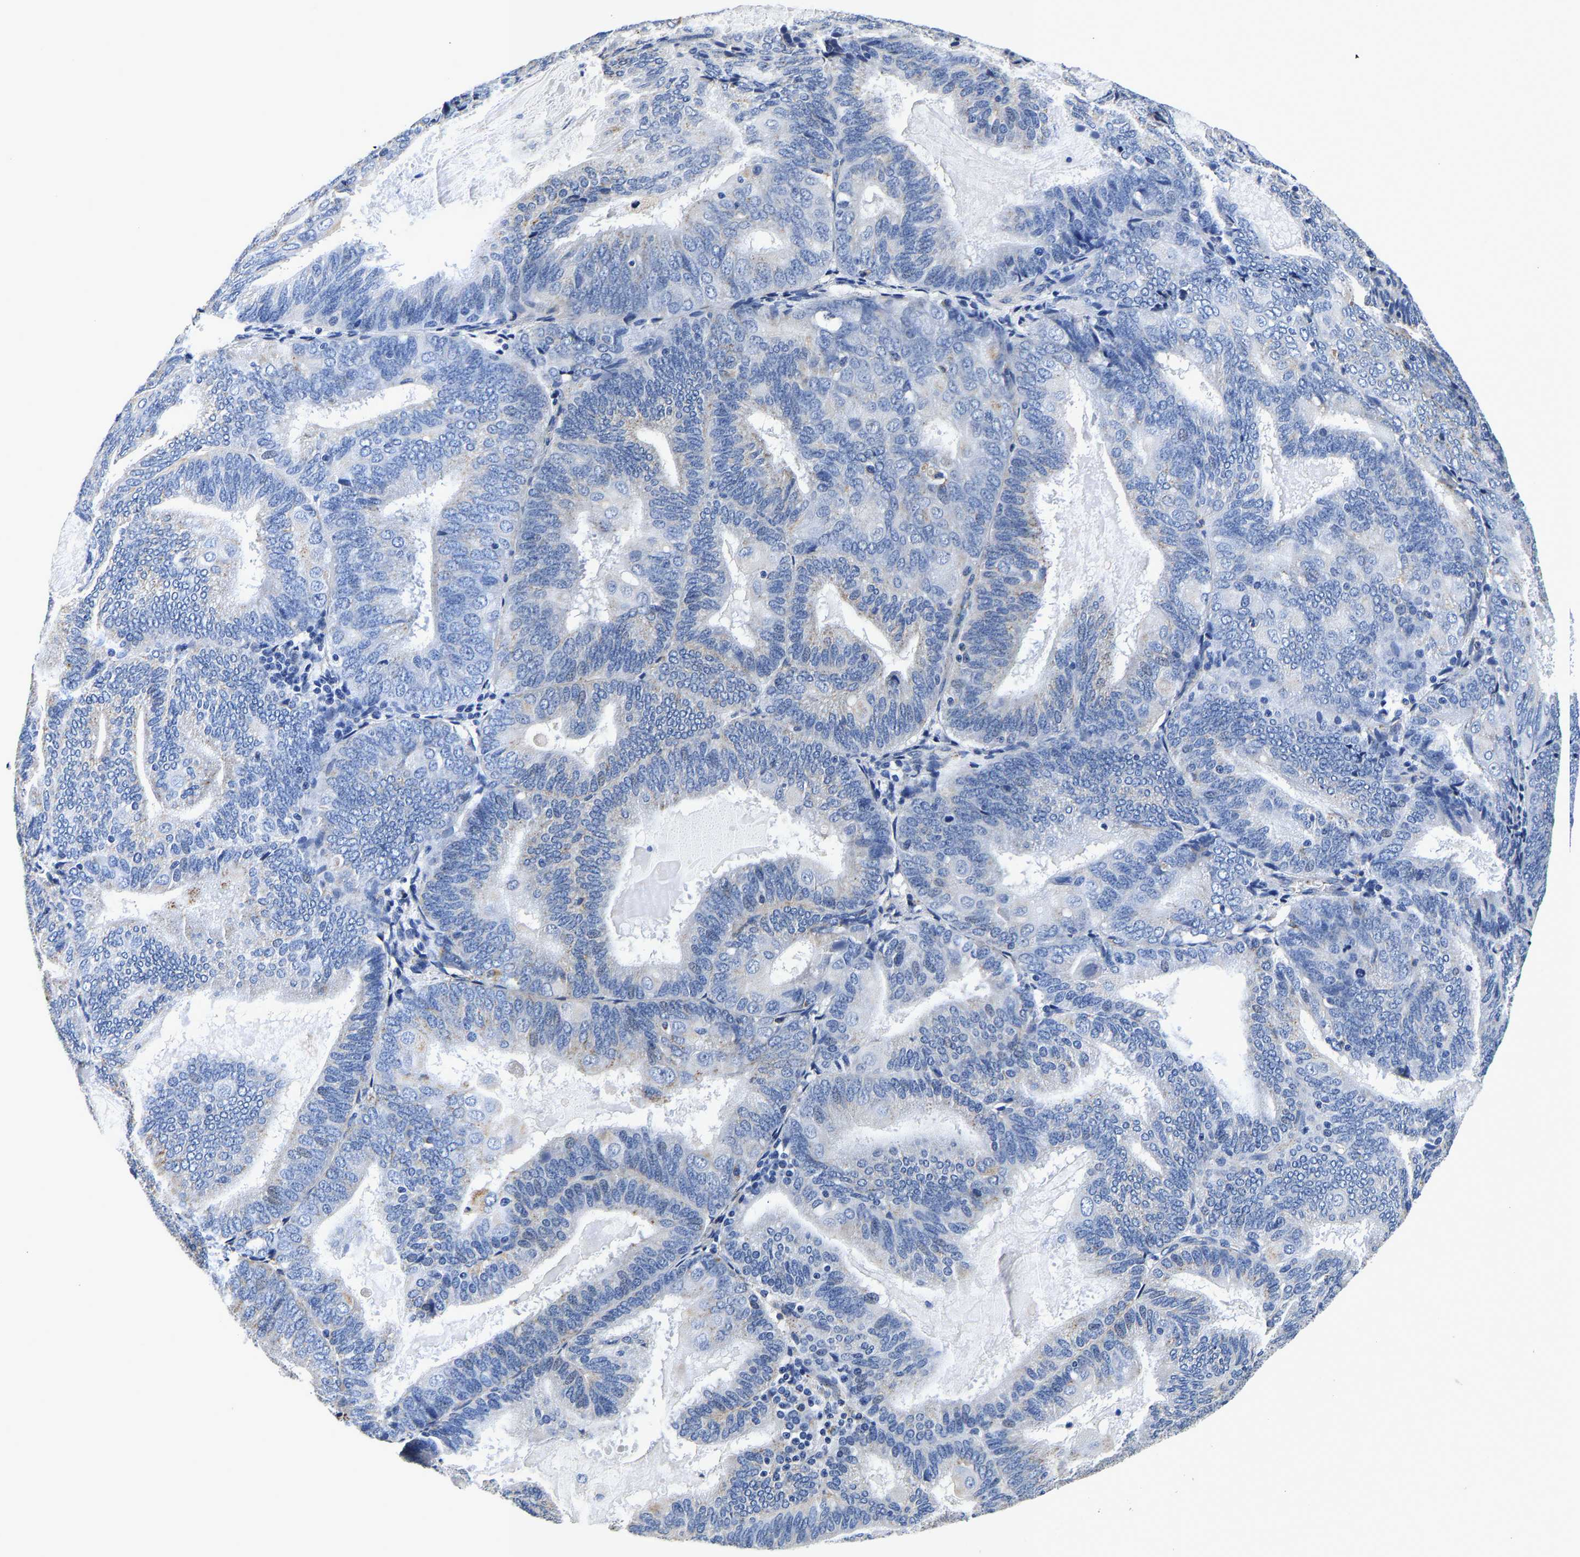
{"staining": {"intensity": "negative", "quantity": "none", "location": "none"}, "tissue": "endometrial cancer", "cell_type": "Tumor cells", "image_type": "cancer", "snomed": [{"axis": "morphology", "description": "Adenocarcinoma, NOS"}, {"axis": "topography", "description": "Endometrium"}], "caption": "Tumor cells are negative for protein expression in human endometrial cancer.", "gene": "GRN", "patient": {"sex": "female", "age": 81}}